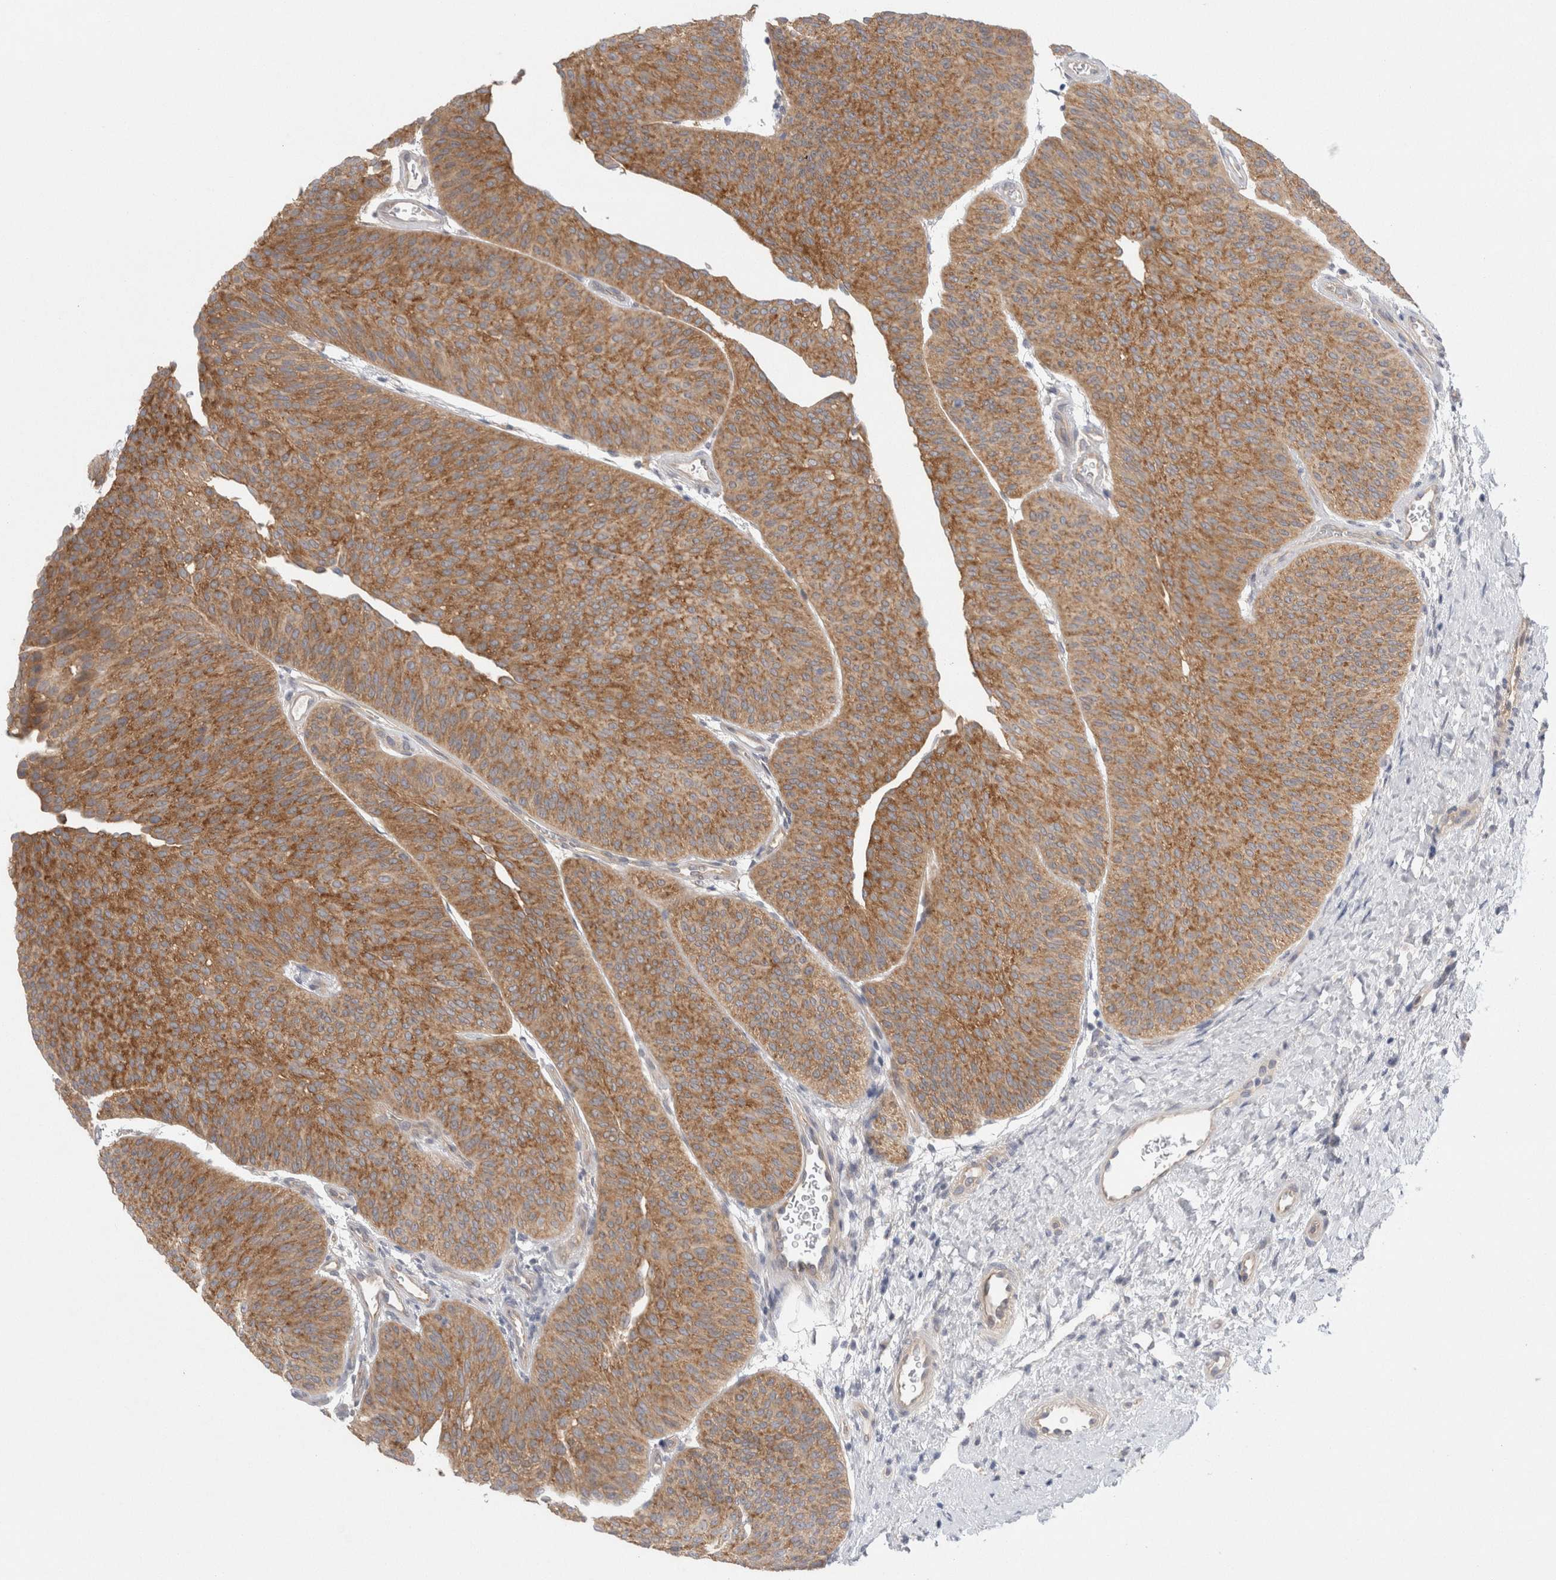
{"staining": {"intensity": "moderate", "quantity": ">75%", "location": "cytoplasmic/membranous"}, "tissue": "urothelial cancer", "cell_type": "Tumor cells", "image_type": "cancer", "snomed": [{"axis": "morphology", "description": "Urothelial carcinoma, Low grade"}, {"axis": "topography", "description": "Urinary bladder"}], "caption": "Protein expression analysis of low-grade urothelial carcinoma demonstrates moderate cytoplasmic/membranous staining in about >75% of tumor cells.", "gene": "WIPF2", "patient": {"sex": "female", "age": 60}}